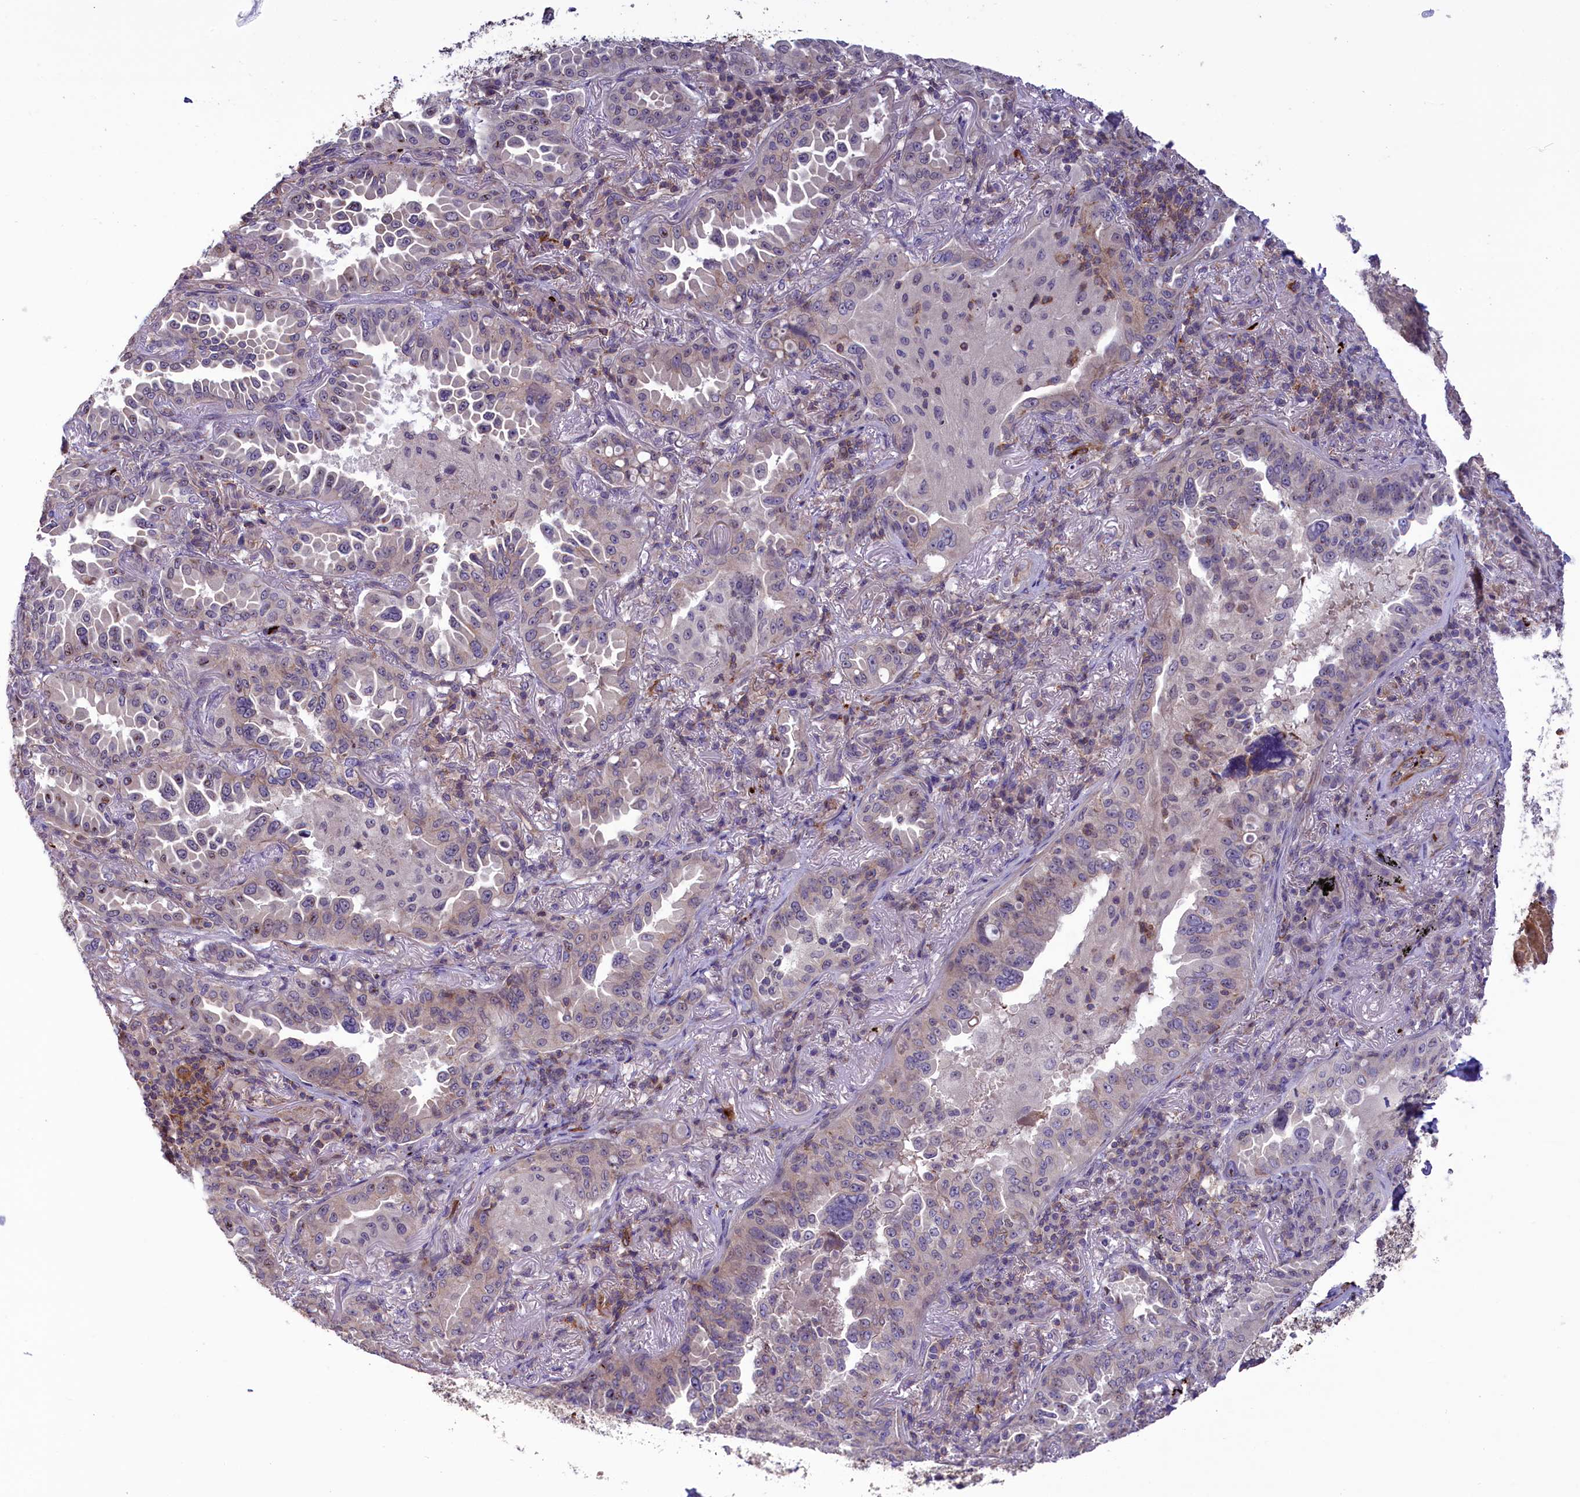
{"staining": {"intensity": "weak", "quantity": "<25%", "location": "cytoplasmic/membranous"}, "tissue": "lung cancer", "cell_type": "Tumor cells", "image_type": "cancer", "snomed": [{"axis": "morphology", "description": "Adenocarcinoma, NOS"}, {"axis": "topography", "description": "Lung"}], "caption": "A micrograph of human lung cancer is negative for staining in tumor cells.", "gene": "HEATR3", "patient": {"sex": "female", "age": 69}}